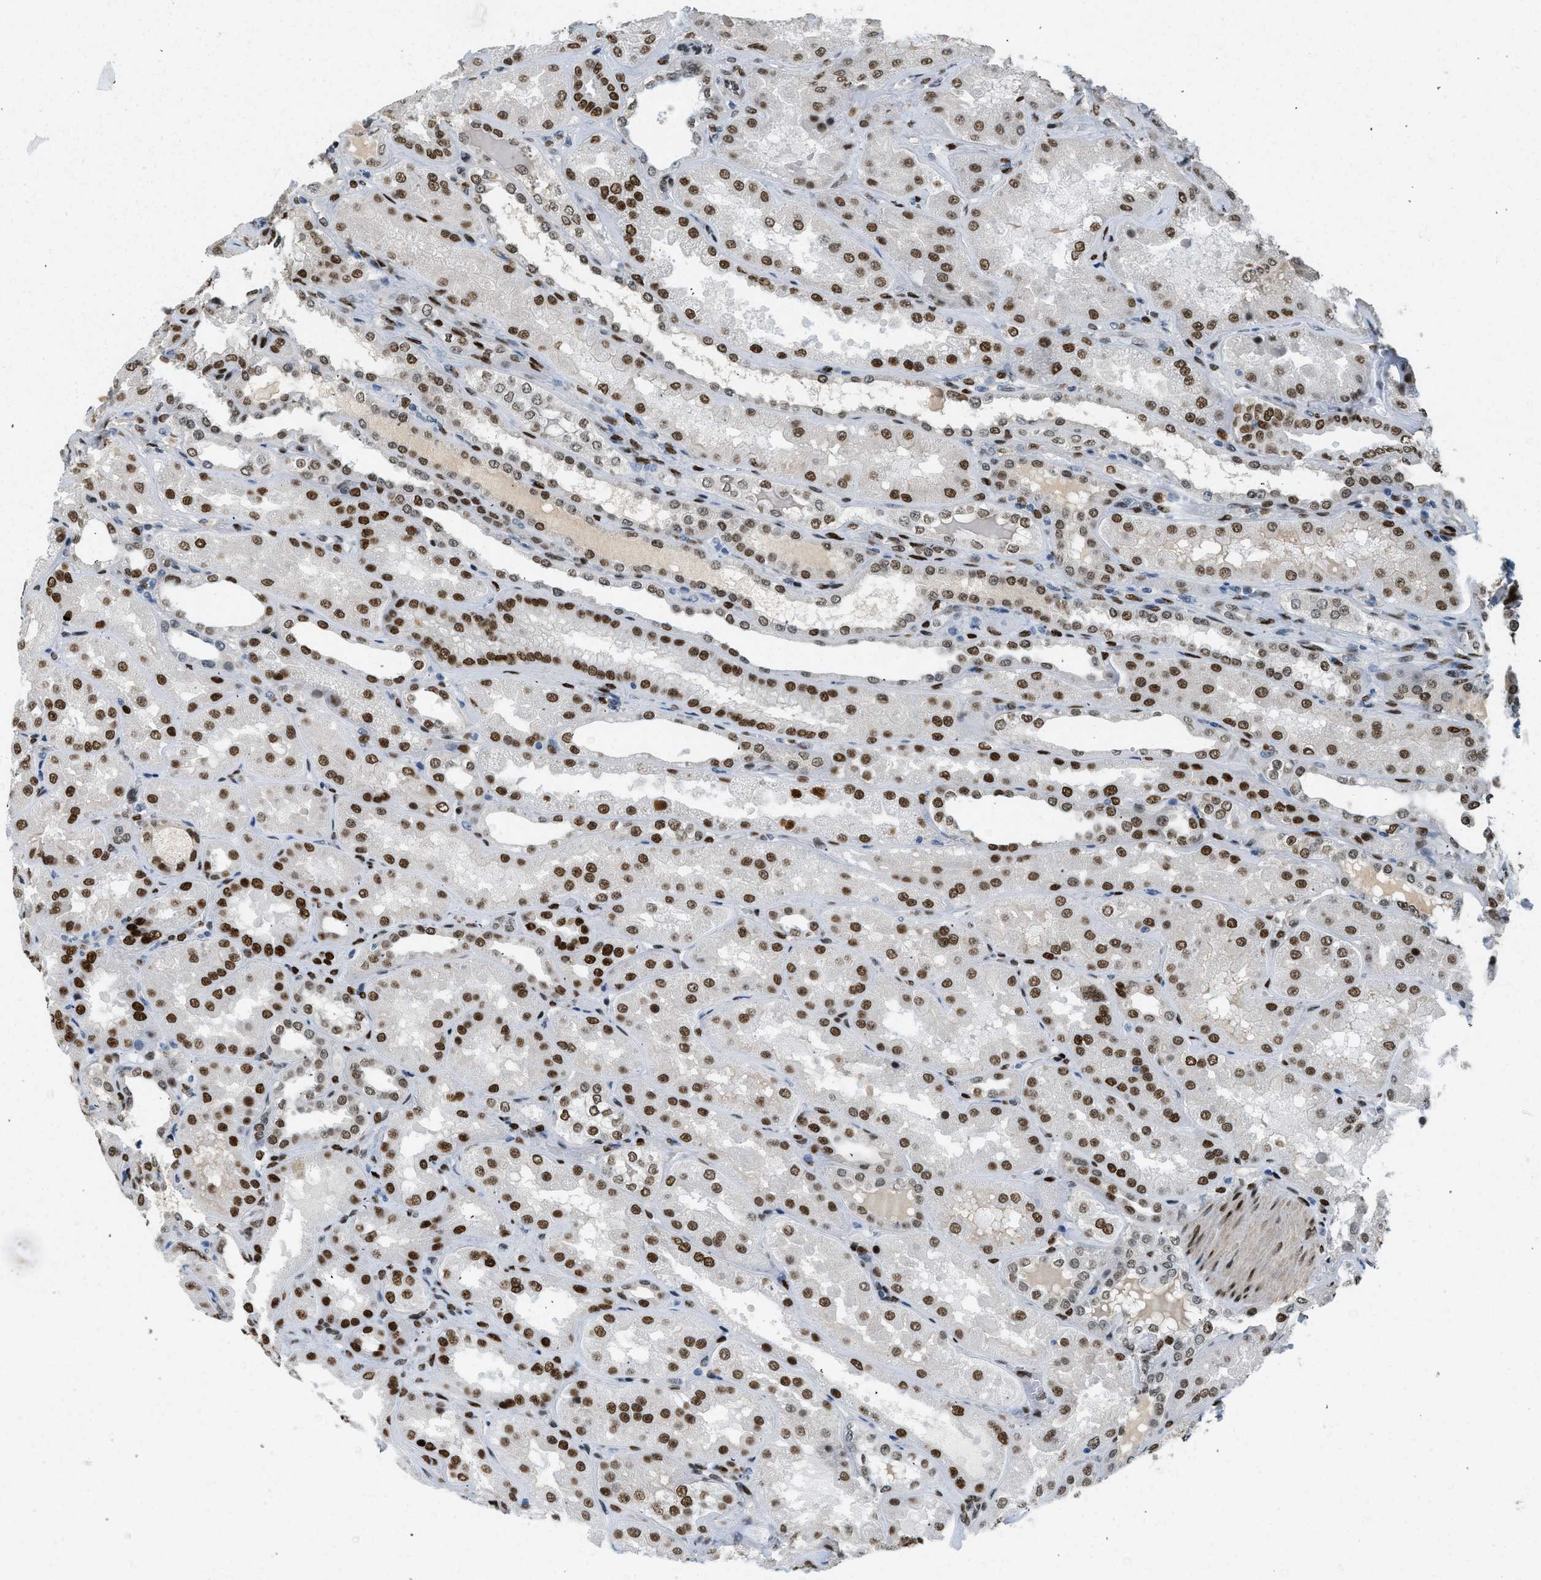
{"staining": {"intensity": "strong", "quantity": ">75%", "location": "nuclear"}, "tissue": "kidney", "cell_type": "Cells in glomeruli", "image_type": "normal", "snomed": [{"axis": "morphology", "description": "Normal tissue, NOS"}, {"axis": "topography", "description": "Kidney"}], "caption": "Protein positivity by immunohistochemistry (IHC) shows strong nuclear staining in about >75% of cells in glomeruli in unremarkable kidney.", "gene": "ZBTB20", "patient": {"sex": "female", "age": 56}}